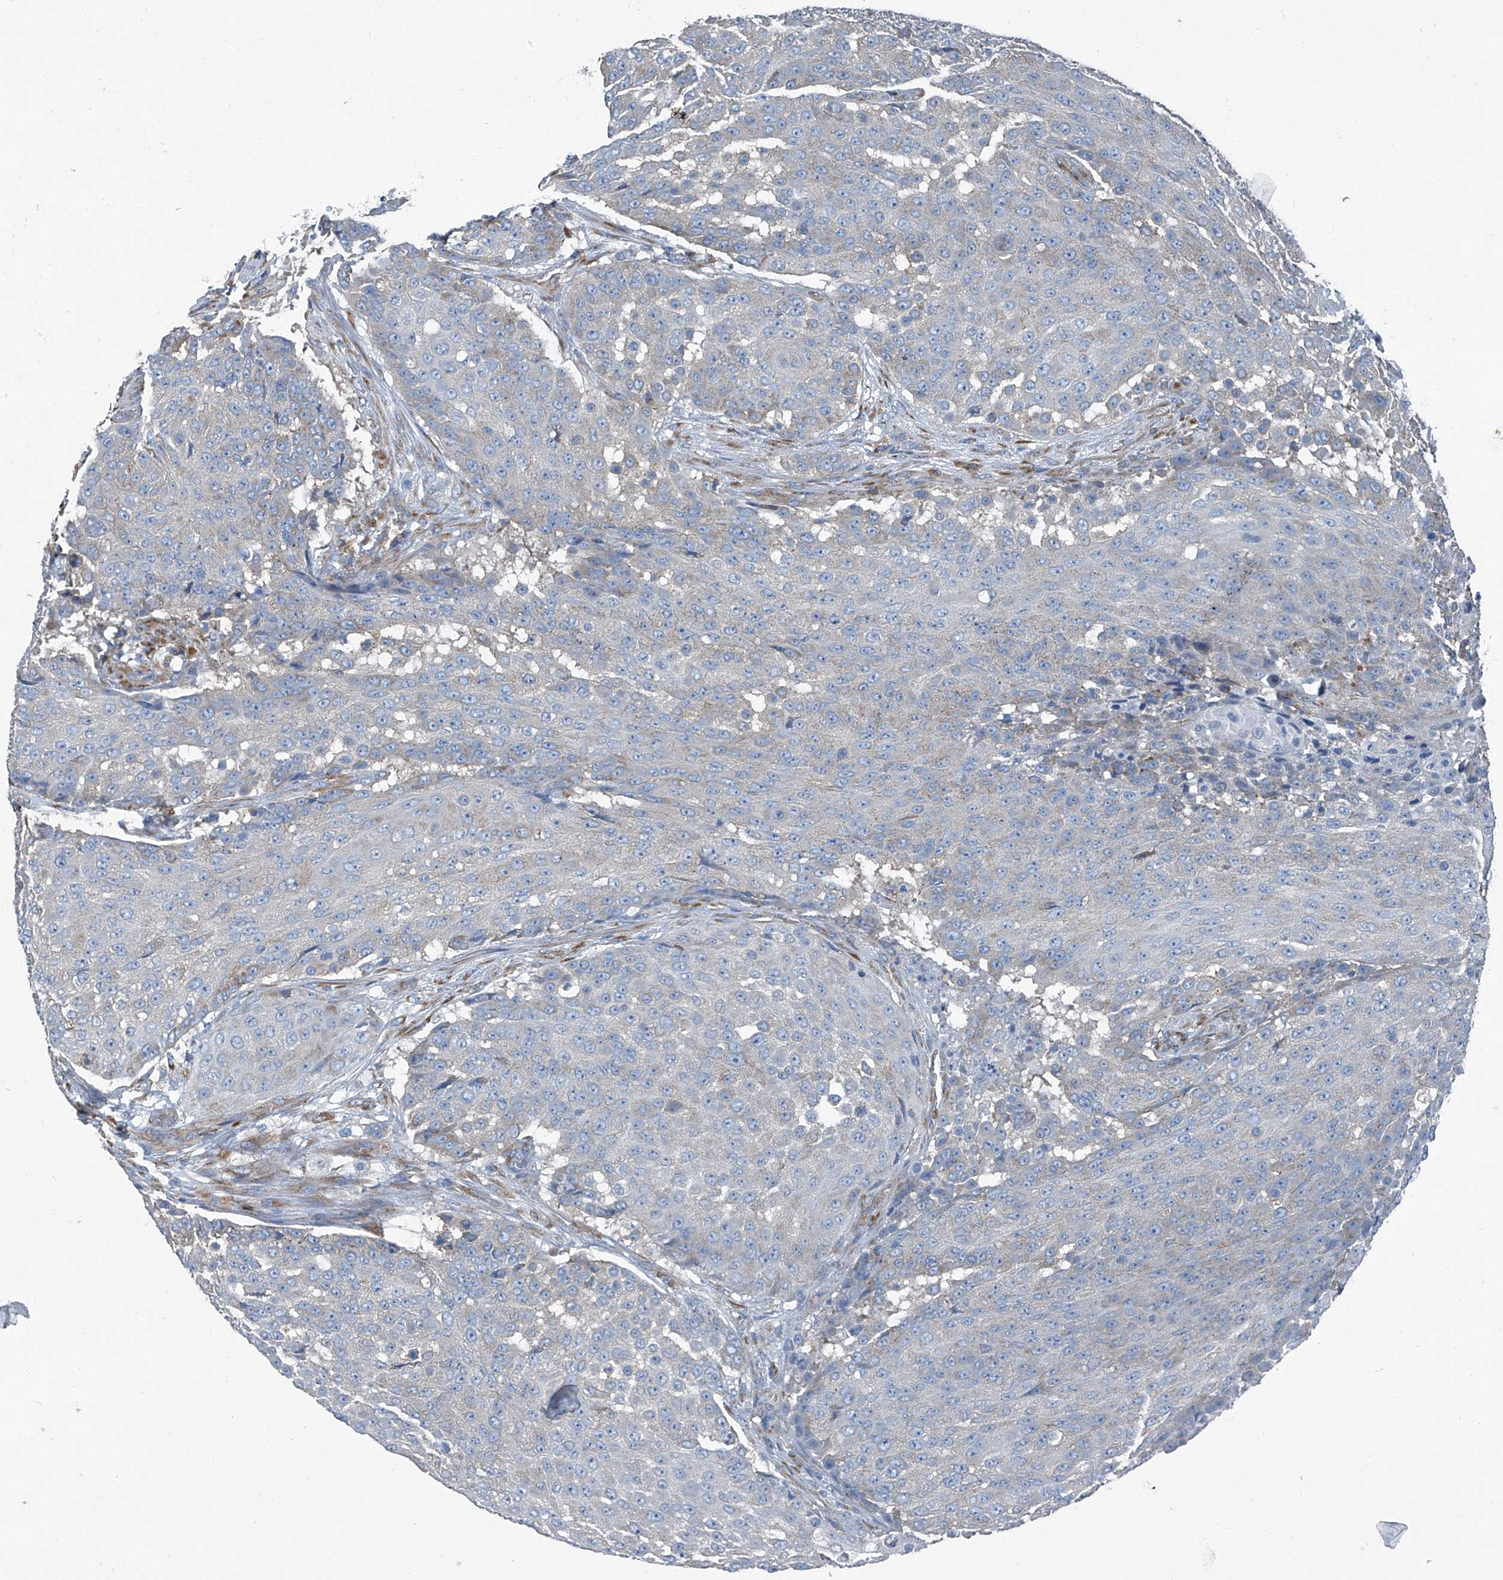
{"staining": {"intensity": "negative", "quantity": "none", "location": "none"}, "tissue": "urothelial cancer", "cell_type": "Tumor cells", "image_type": "cancer", "snomed": [{"axis": "morphology", "description": "Urothelial carcinoma, High grade"}, {"axis": "topography", "description": "Urinary bladder"}], "caption": "Tumor cells show no significant protein expression in urothelial cancer.", "gene": "SEPTIN7", "patient": {"sex": "female", "age": 63}}